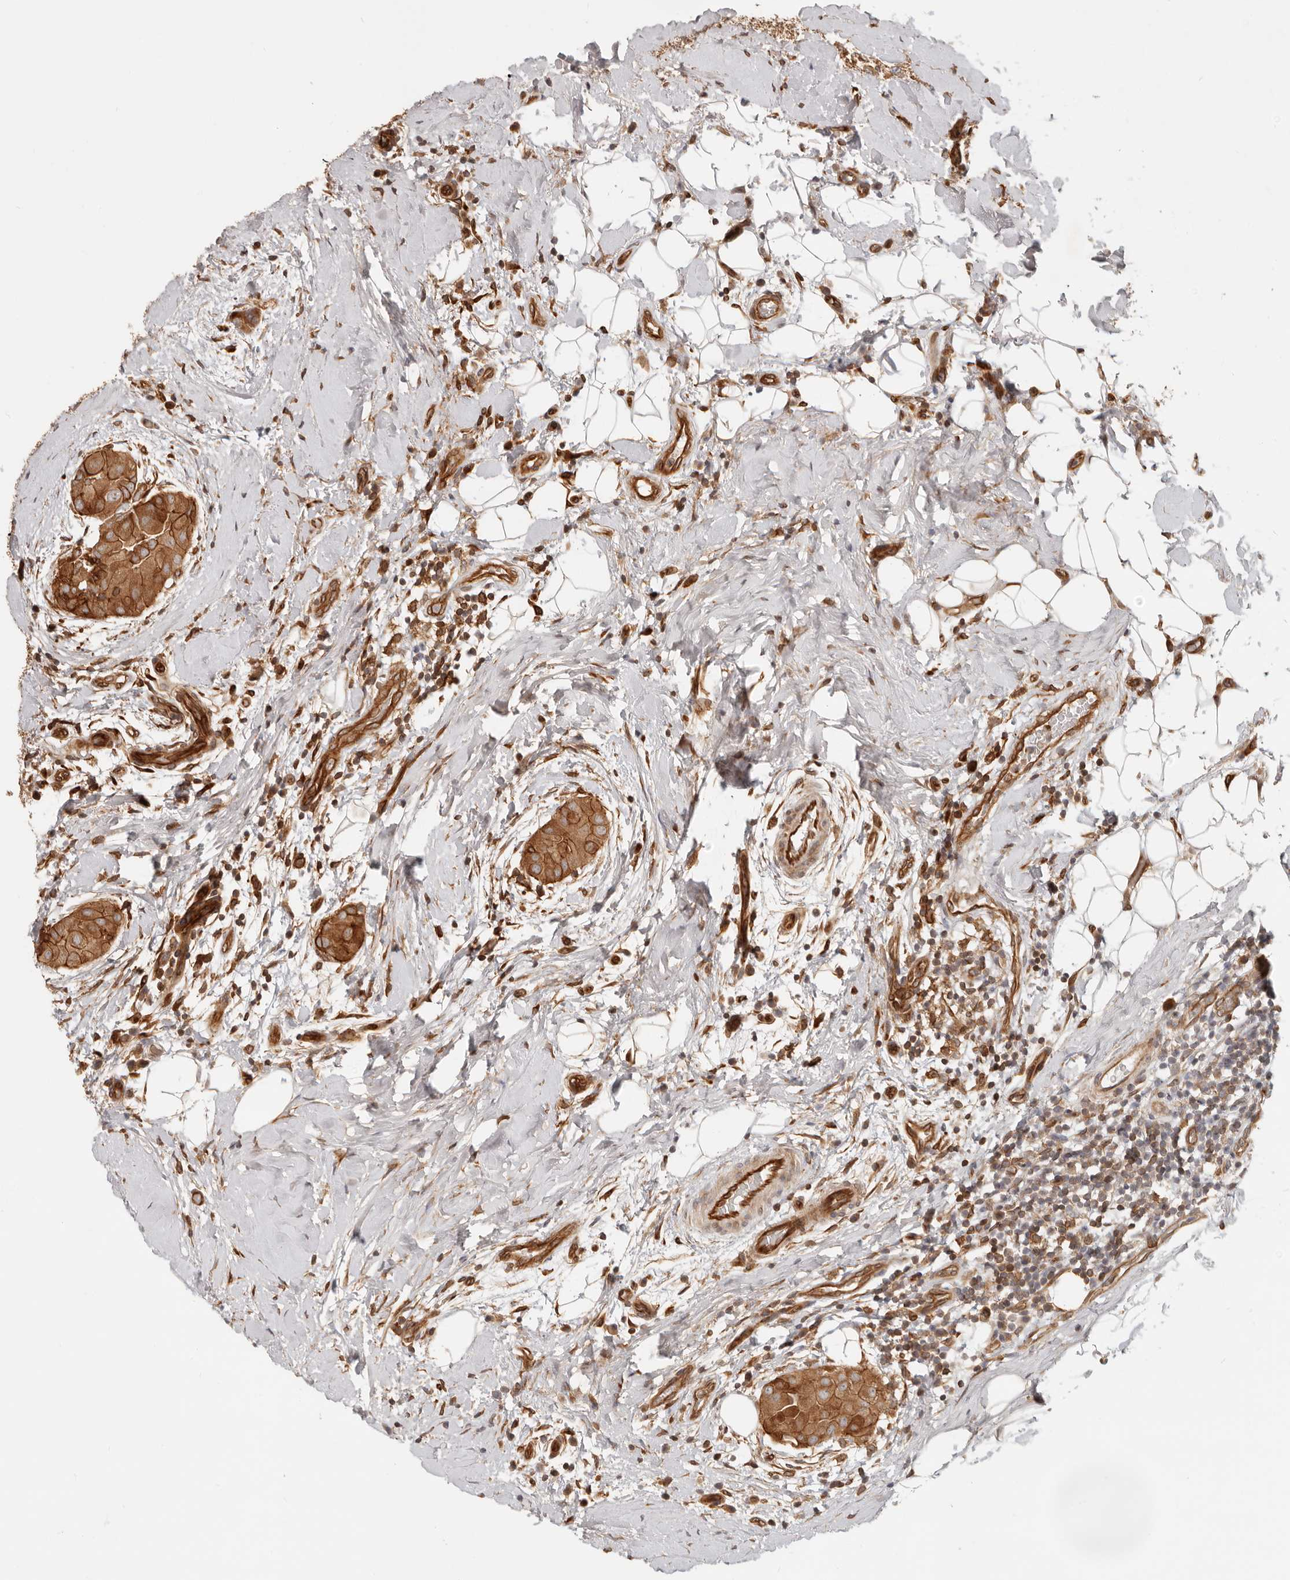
{"staining": {"intensity": "moderate", "quantity": ">75%", "location": "cytoplasmic/membranous"}, "tissue": "thyroid cancer", "cell_type": "Tumor cells", "image_type": "cancer", "snomed": [{"axis": "morphology", "description": "Papillary adenocarcinoma, NOS"}, {"axis": "topography", "description": "Thyroid gland"}], "caption": "High-magnification brightfield microscopy of thyroid cancer (papillary adenocarcinoma) stained with DAB (3,3'-diaminobenzidine) (brown) and counterstained with hematoxylin (blue). tumor cells exhibit moderate cytoplasmic/membranous positivity is appreciated in about>75% of cells.", "gene": "UFSP1", "patient": {"sex": "male", "age": 33}}